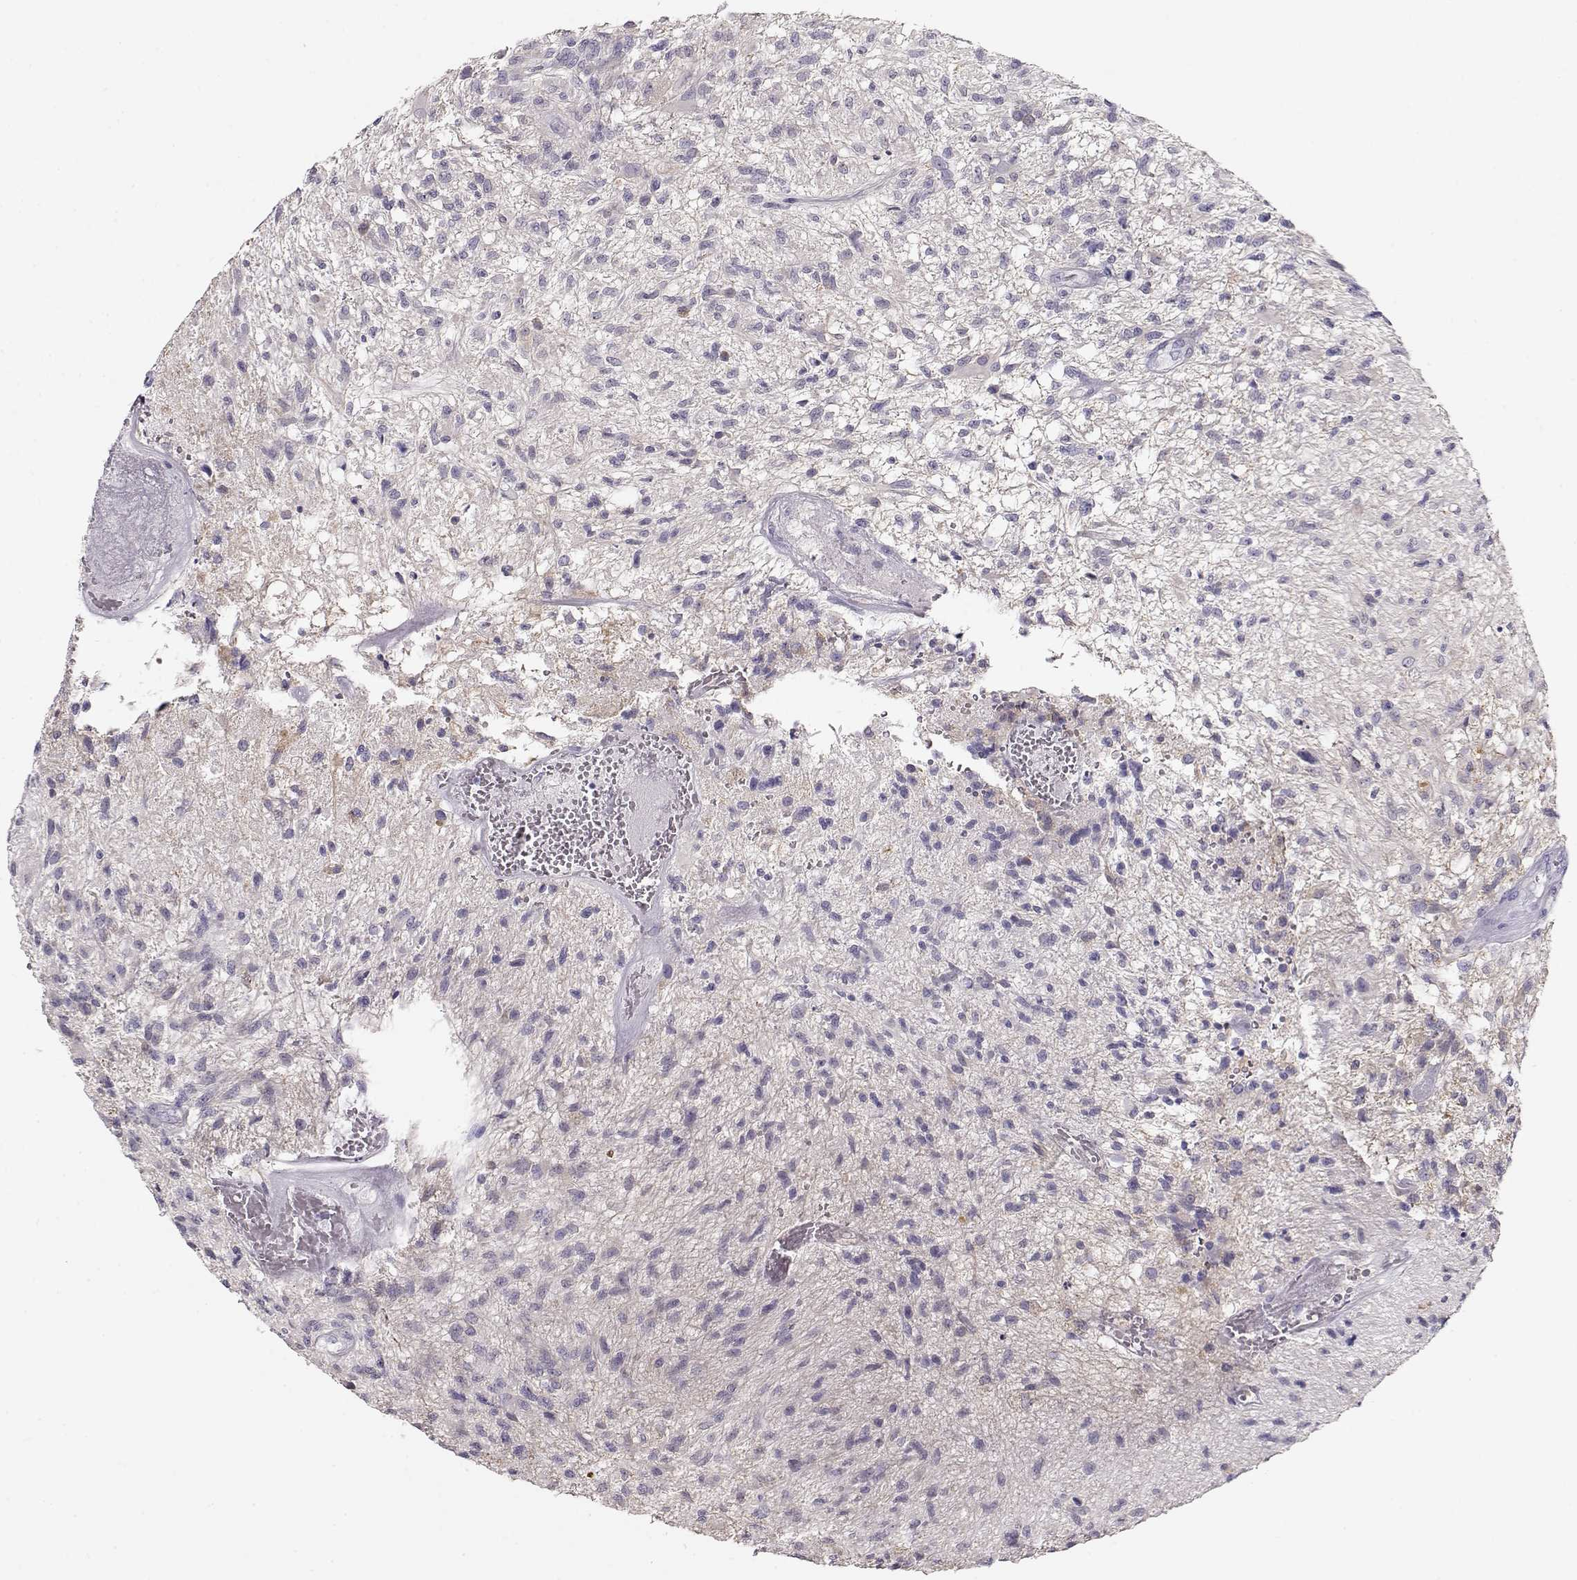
{"staining": {"intensity": "negative", "quantity": "none", "location": "none"}, "tissue": "glioma", "cell_type": "Tumor cells", "image_type": "cancer", "snomed": [{"axis": "morphology", "description": "Glioma, malignant, High grade"}, {"axis": "topography", "description": "Brain"}], "caption": "This is an immunohistochemistry micrograph of glioma. There is no positivity in tumor cells.", "gene": "NDRG4", "patient": {"sex": "male", "age": 56}}